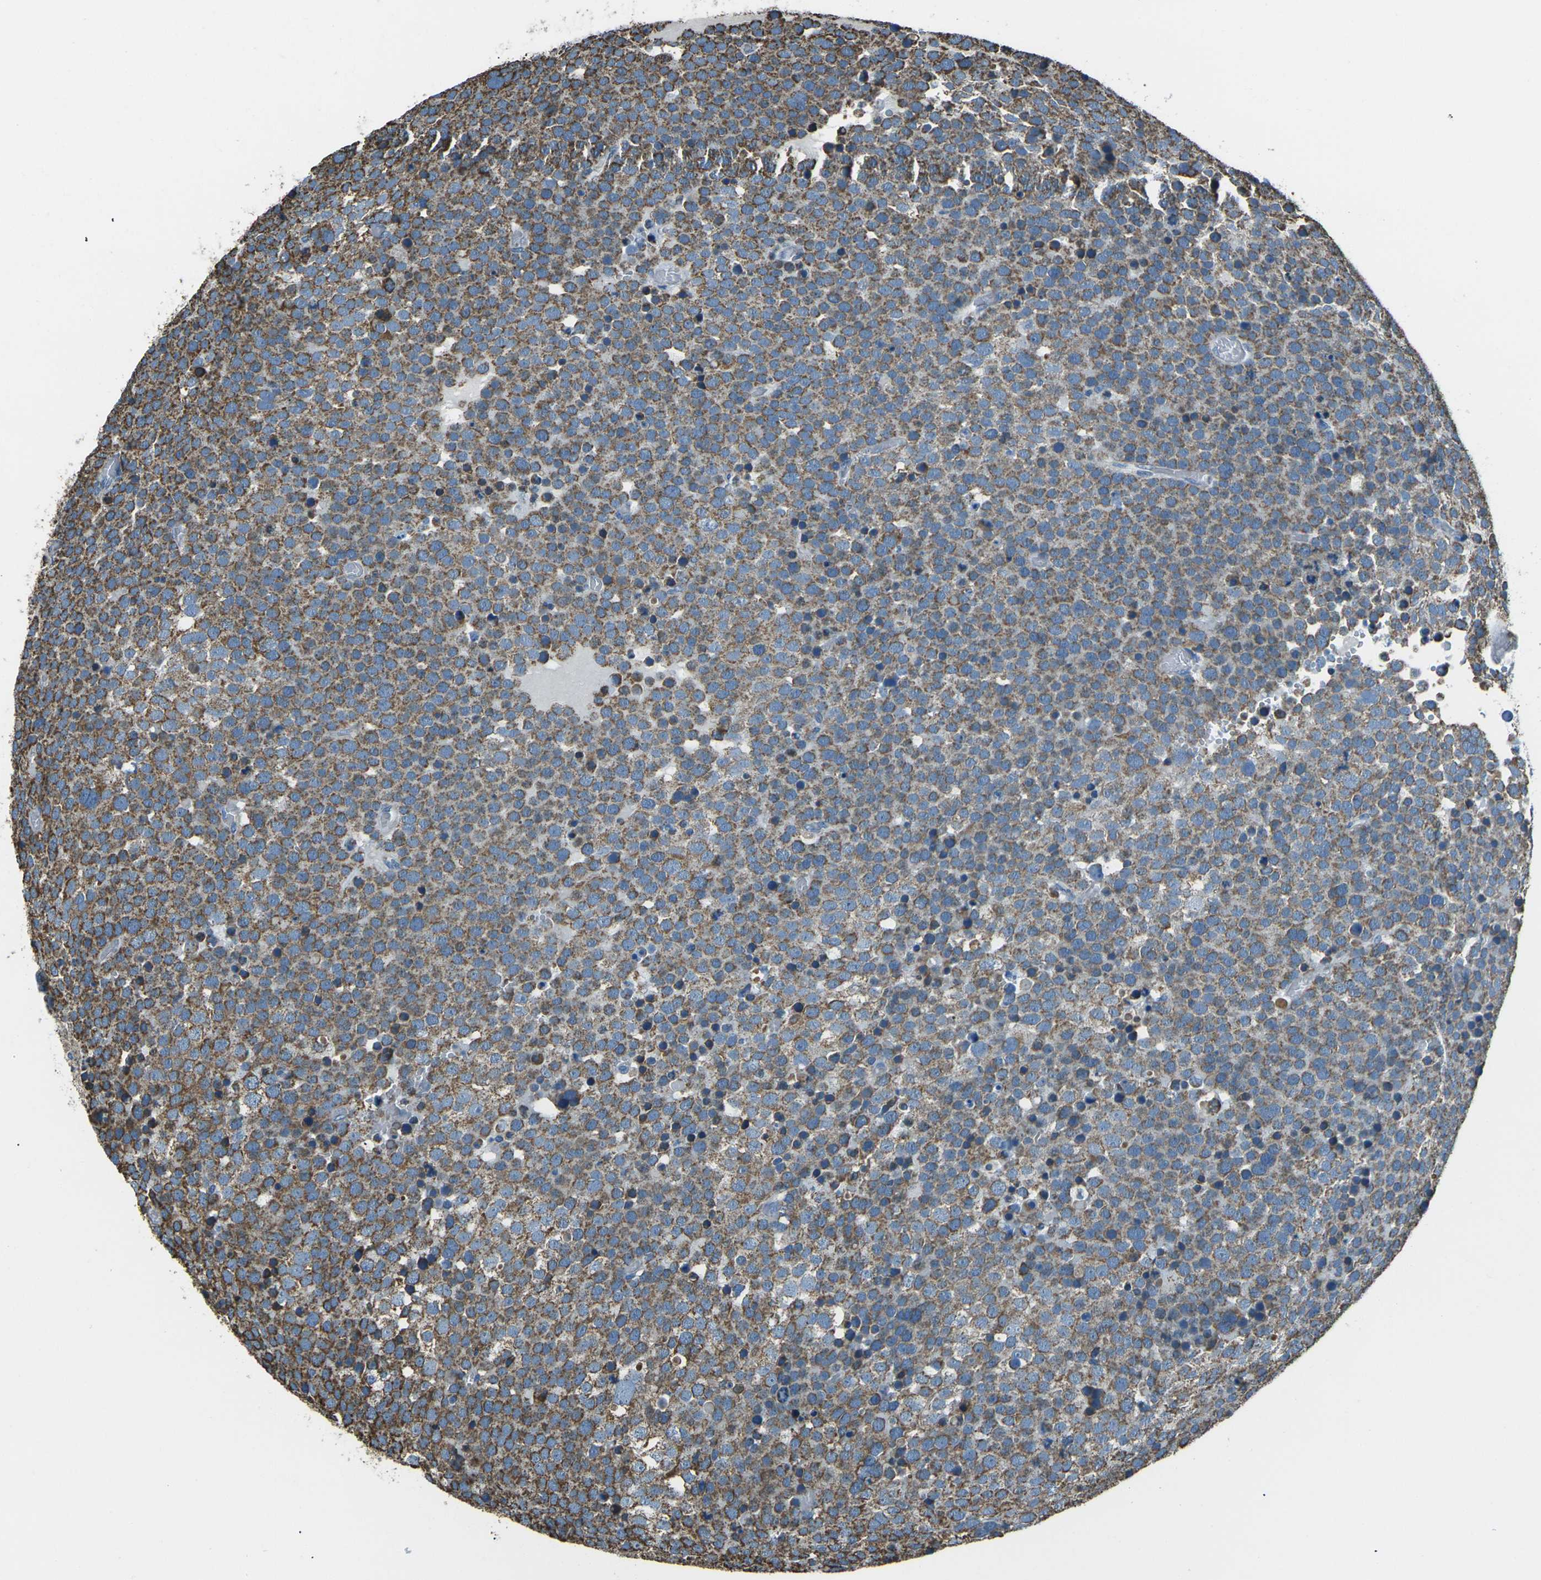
{"staining": {"intensity": "moderate", "quantity": ">75%", "location": "cytoplasmic/membranous"}, "tissue": "testis cancer", "cell_type": "Tumor cells", "image_type": "cancer", "snomed": [{"axis": "morphology", "description": "Seminoma, NOS"}, {"axis": "topography", "description": "Testis"}], "caption": "Immunohistochemistry (IHC) image of neoplastic tissue: seminoma (testis) stained using immunohistochemistry reveals medium levels of moderate protein expression localized specifically in the cytoplasmic/membranous of tumor cells, appearing as a cytoplasmic/membranous brown color.", "gene": "IRF3", "patient": {"sex": "male", "age": 71}}